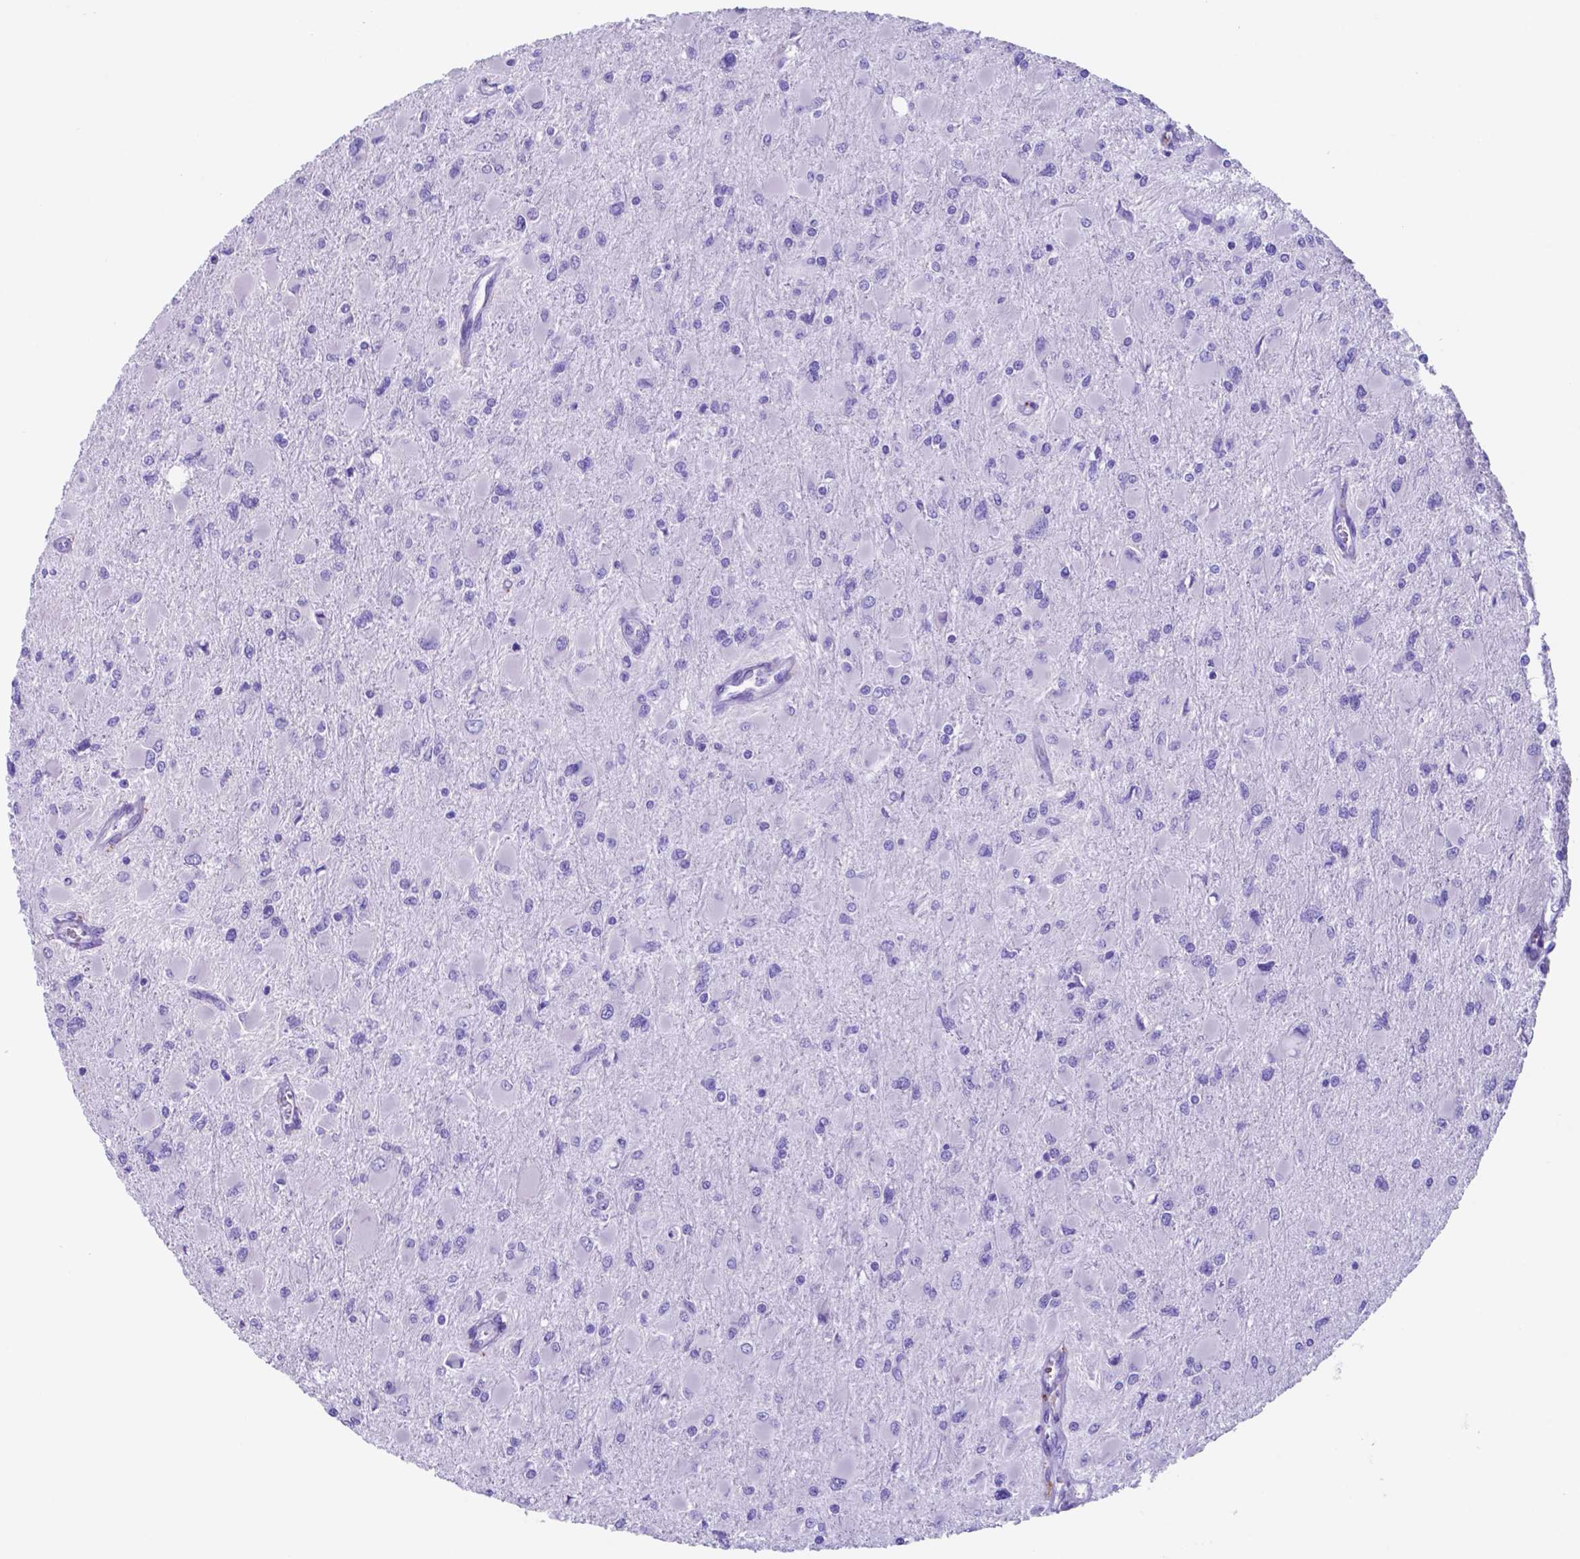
{"staining": {"intensity": "negative", "quantity": "none", "location": "none"}, "tissue": "glioma", "cell_type": "Tumor cells", "image_type": "cancer", "snomed": [{"axis": "morphology", "description": "Glioma, malignant, High grade"}, {"axis": "topography", "description": "Cerebral cortex"}], "caption": "Immunohistochemistry (IHC) micrograph of neoplastic tissue: malignant glioma (high-grade) stained with DAB (3,3'-diaminobenzidine) exhibits no significant protein positivity in tumor cells. Nuclei are stained in blue.", "gene": "DNAAF8", "patient": {"sex": "female", "age": 36}}